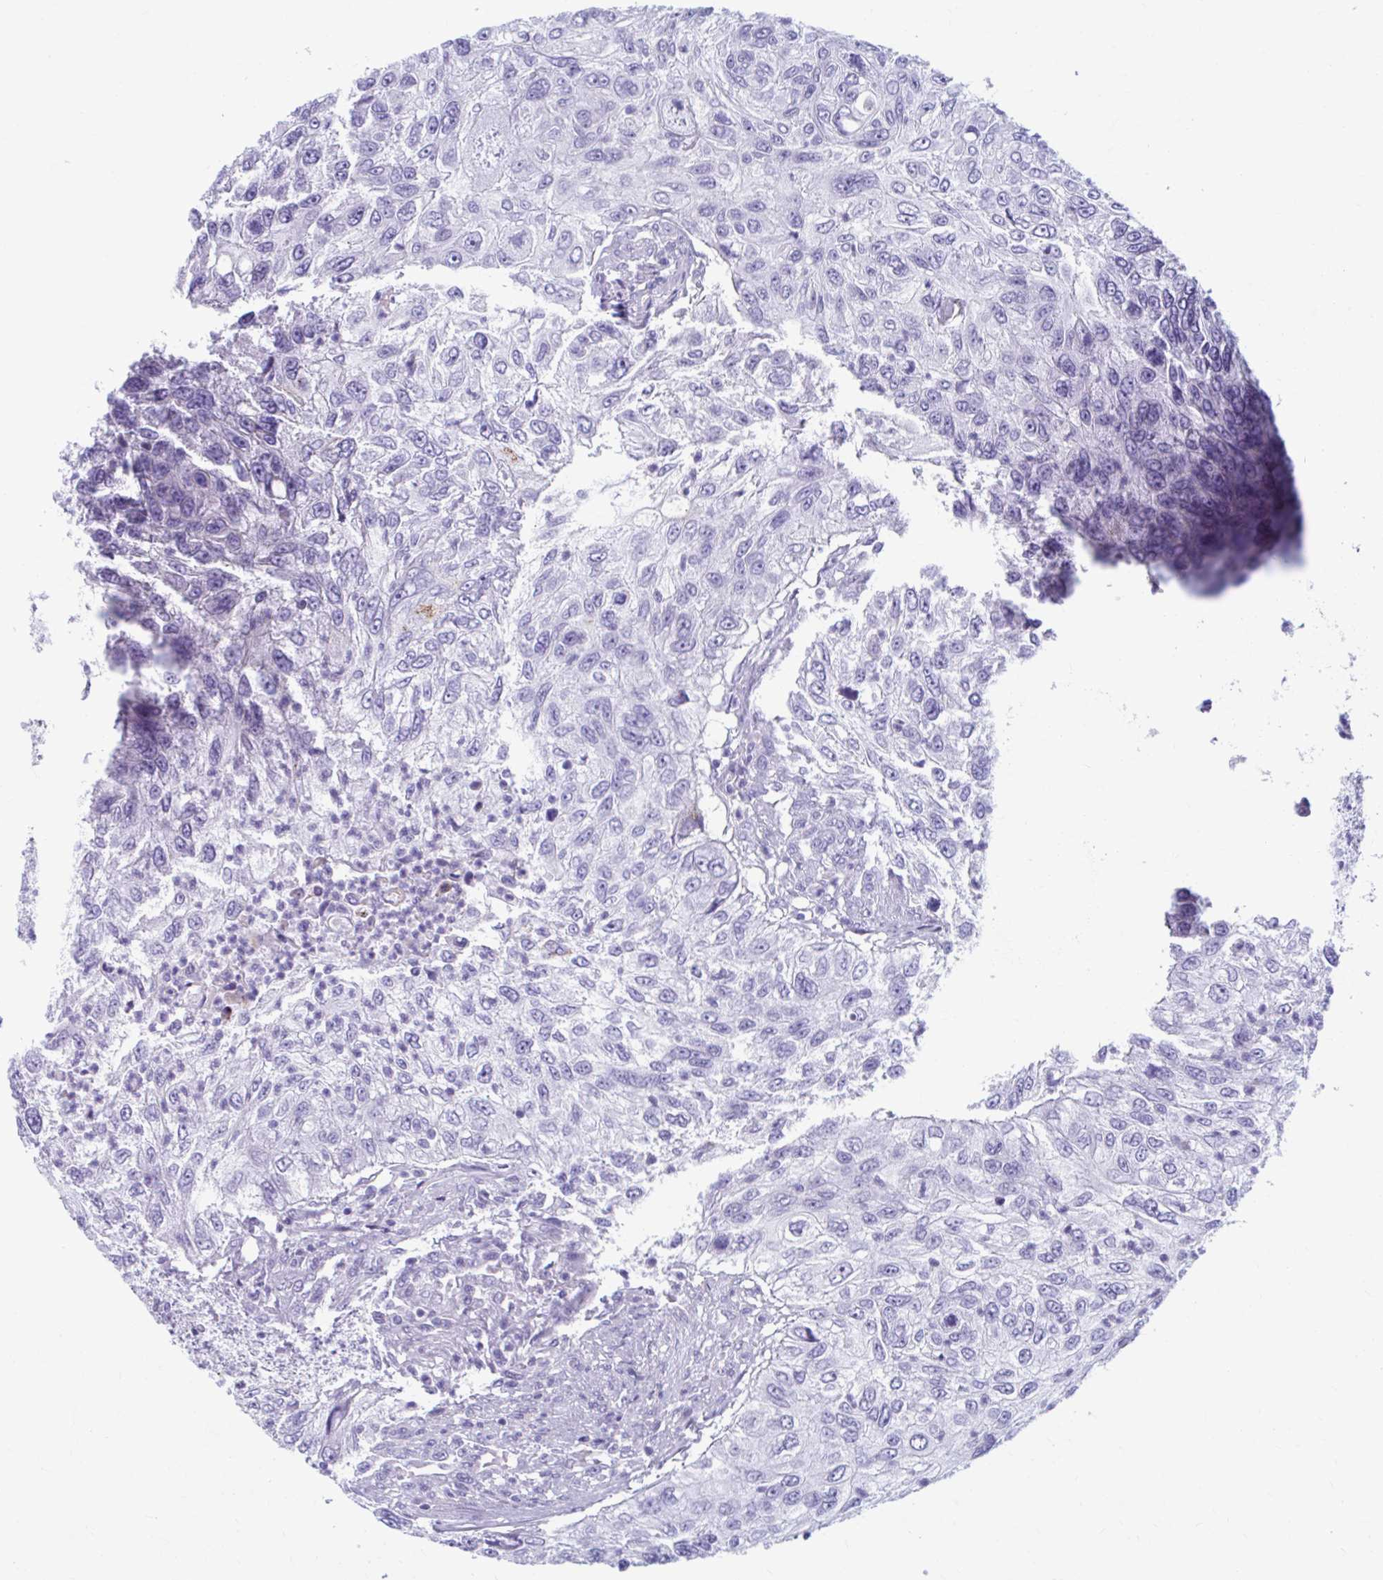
{"staining": {"intensity": "negative", "quantity": "none", "location": "none"}, "tissue": "urothelial cancer", "cell_type": "Tumor cells", "image_type": "cancer", "snomed": [{"axis": "morphology", "description": "Urothelial carcinoma, High grade"}, {"axis": "topography", "description": "Urinary bladder"}], "caption": "High magnification brightfield microscopy of high-grade urothelial carcinoma stained with DAB (brown) and counterstained with hematoxylin (blue): tumor cells show no significant staining.", "gene": "C12orf71", "patient": {"sex": "female", "age": 60}}